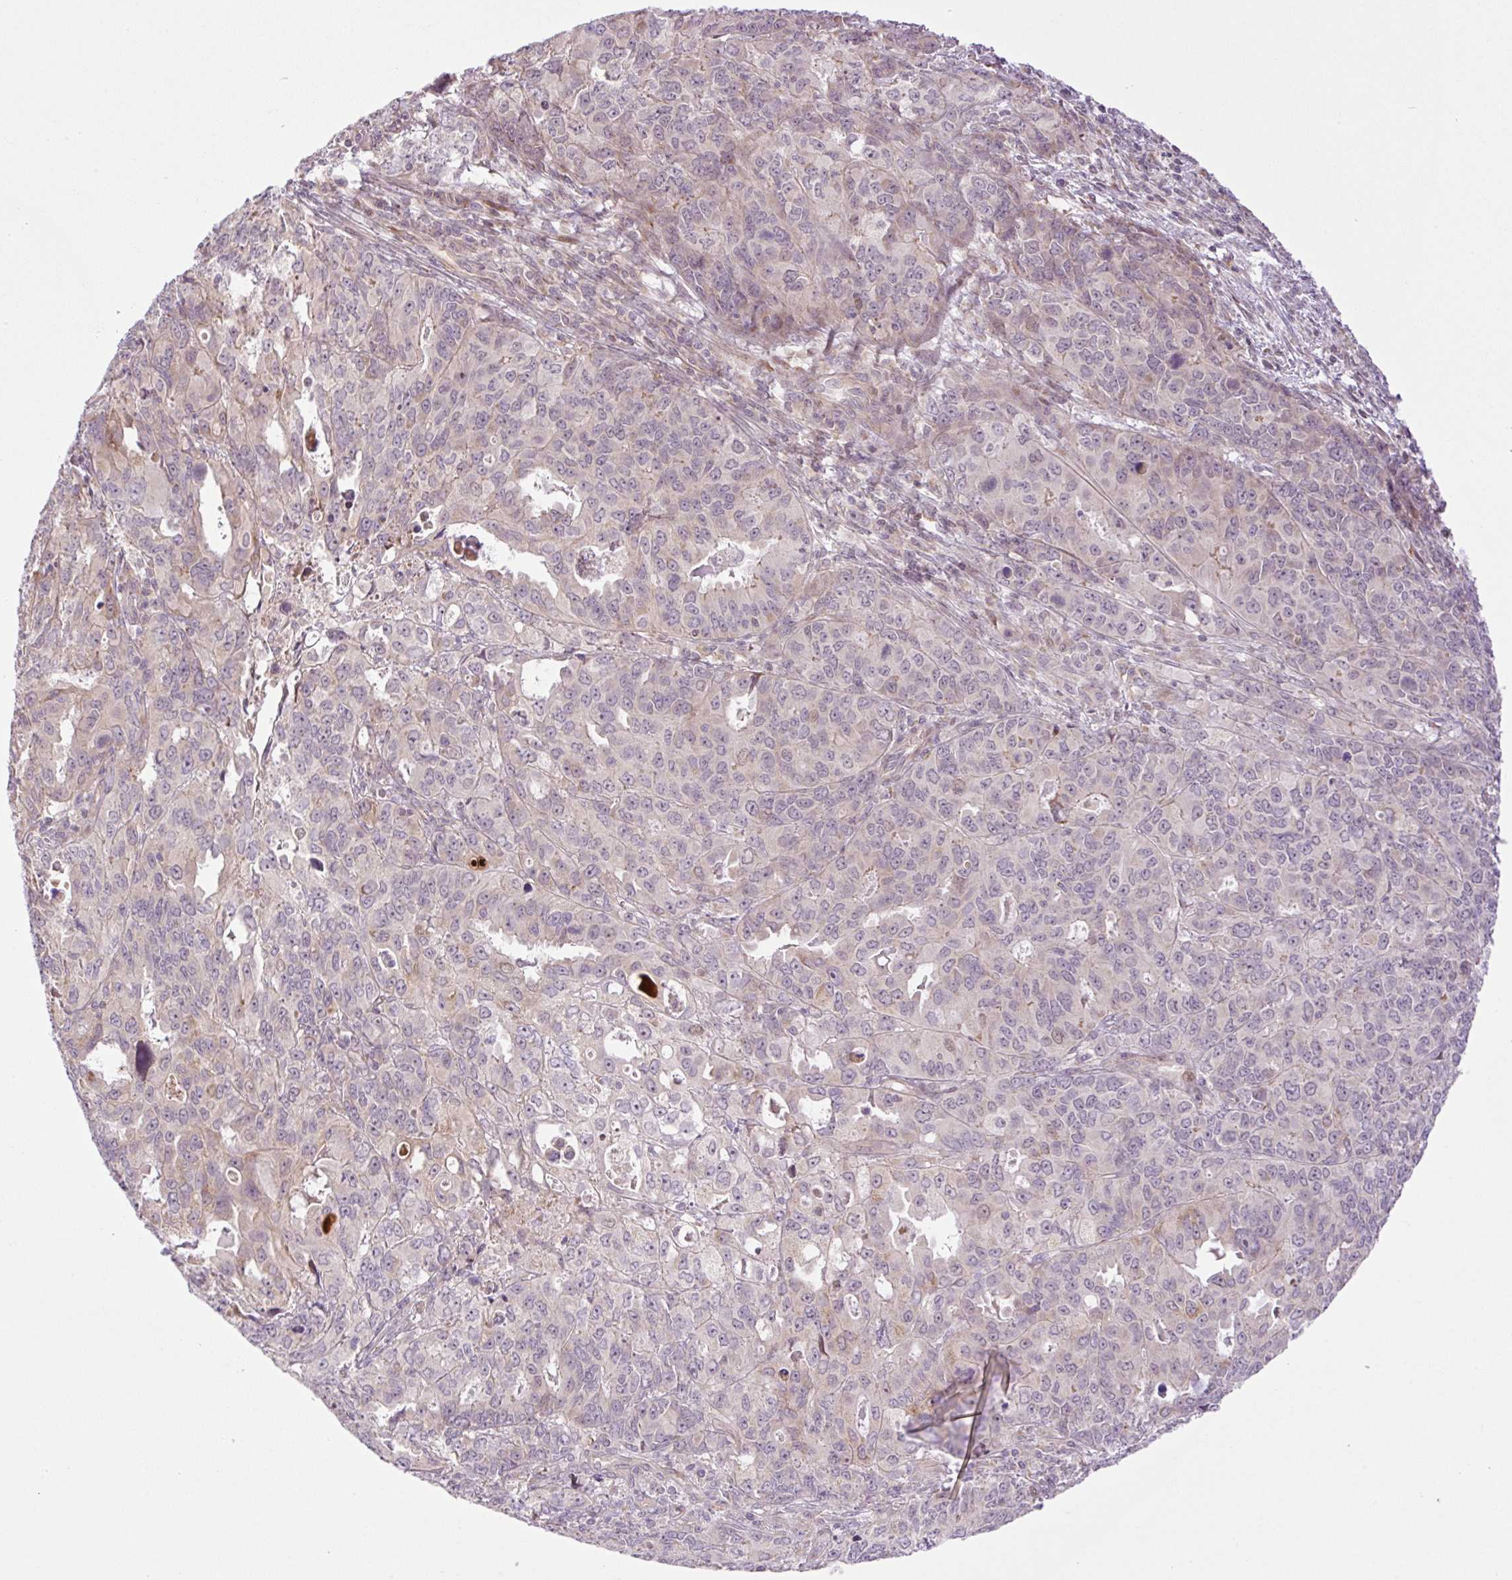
{"staining": {"intensity": "weak", "quantity": "<25%", "location": "cytoplasmic/membranous"}, "tissue": "endometrial cancer", "cell_type": "Tumor cells", "image_type": "cancer", "snomed": [{"axis": "morphology", "description": "Adenocarcinoma, NOS"}, {"axis": "topography", "description": "Uterus"}], "caption": "The histopathology image reveals no significant expression in tumor cells of endometrial cancer.", "gene": "ZNF394", "patient": {"sex": "female", "age": 79}}